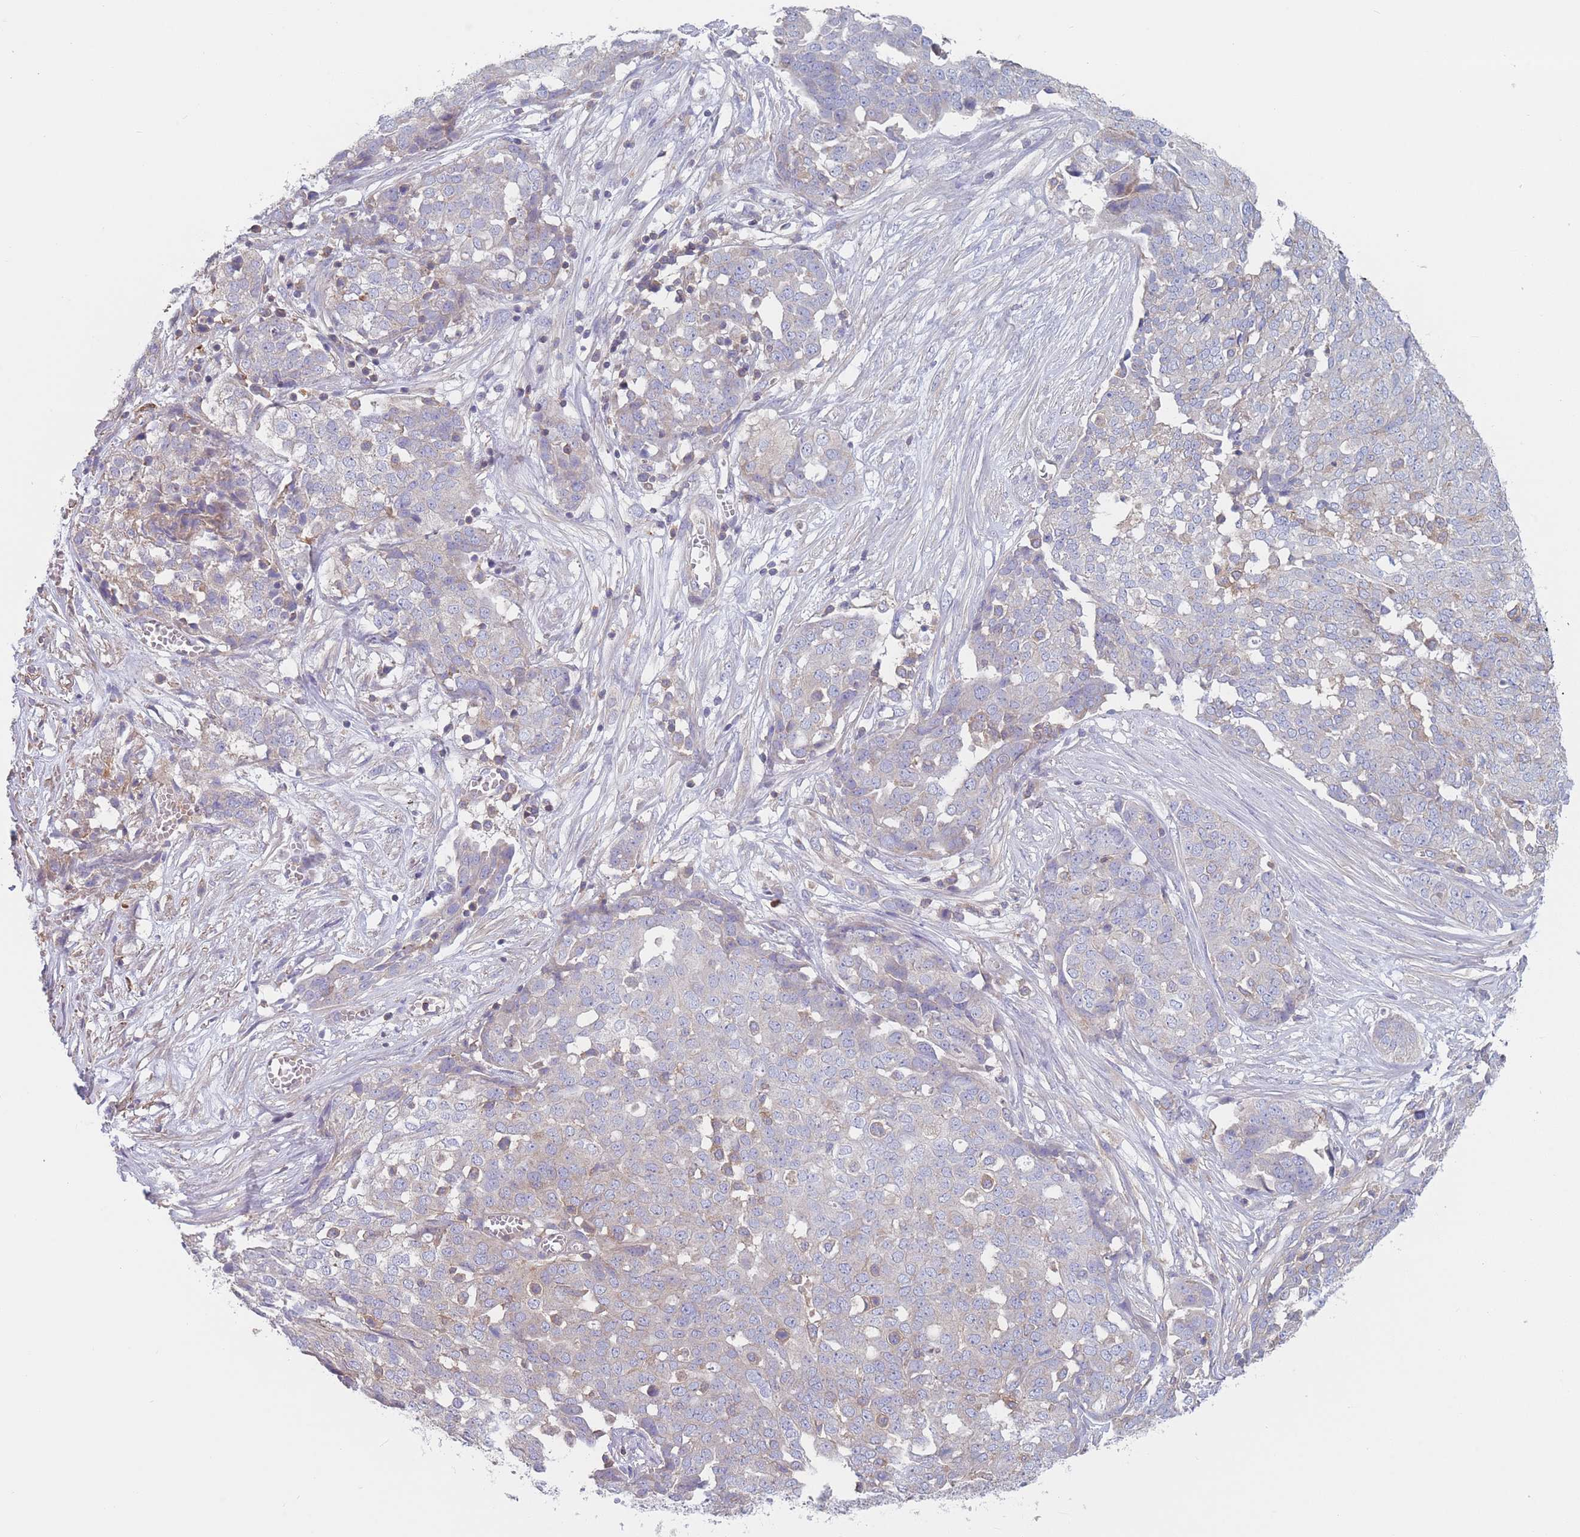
{"staining": {"intensity": "weak", "quantity": "<25%", "location": "cytoplasmic/membranous"}, "tissue": "ovarian cancer", "cell_type": "Tumor cells", "image_type": "cancer", "snomed": [{"axis": "morphology", "description": "Cystadenocarcinoma, serous, NOS"}, {"axis": "topography", "description": "Soft tissue"}, {"axis": "topography", "description": "Ovary"}], "caption": "There is no significant staining in tumor cells of ovarian cancer (serous cystadenocarcinoma).", "gene": "ADH1A", "patient": {"sex": "female", "age": 57}}